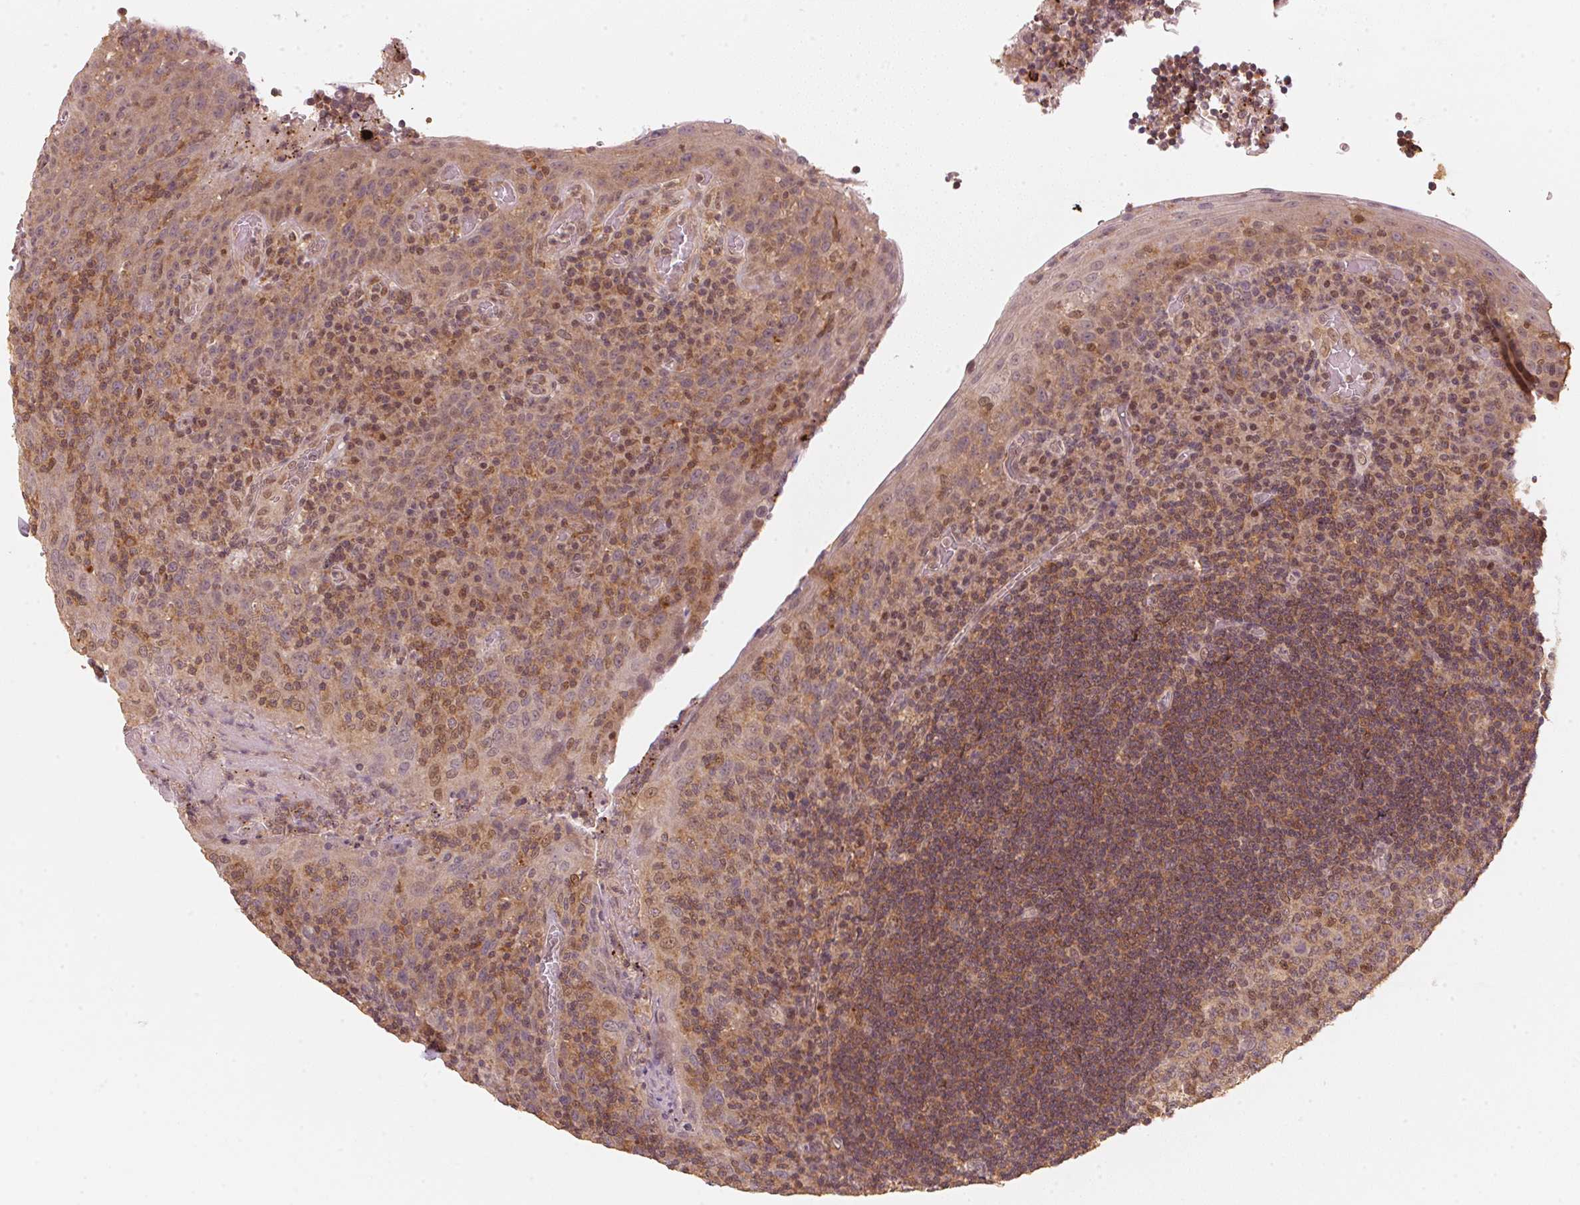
{"staining": {"intensity": "moderate", "quantity": ">75%", "location": "cytoplasmic/membranous"}, "tissue": "tonsil", "cell_type": "Germinal center cells", "image_type": "normal", "snomed": [{"axis": "morphology", "description": "Normal tissue, NOS"}, {"axis": "topography", "description": "Tonsil"}], "caption": "Immunohistochemical staining of unremarkable human tonsil displays >75% levels of moderate cytoplasmic/membranous protein staining in about >75% of germinal center cells. Nuclei are stained in blue.", "gene": "C2orf73", "patient": {"sex": "male", "age": 17}}